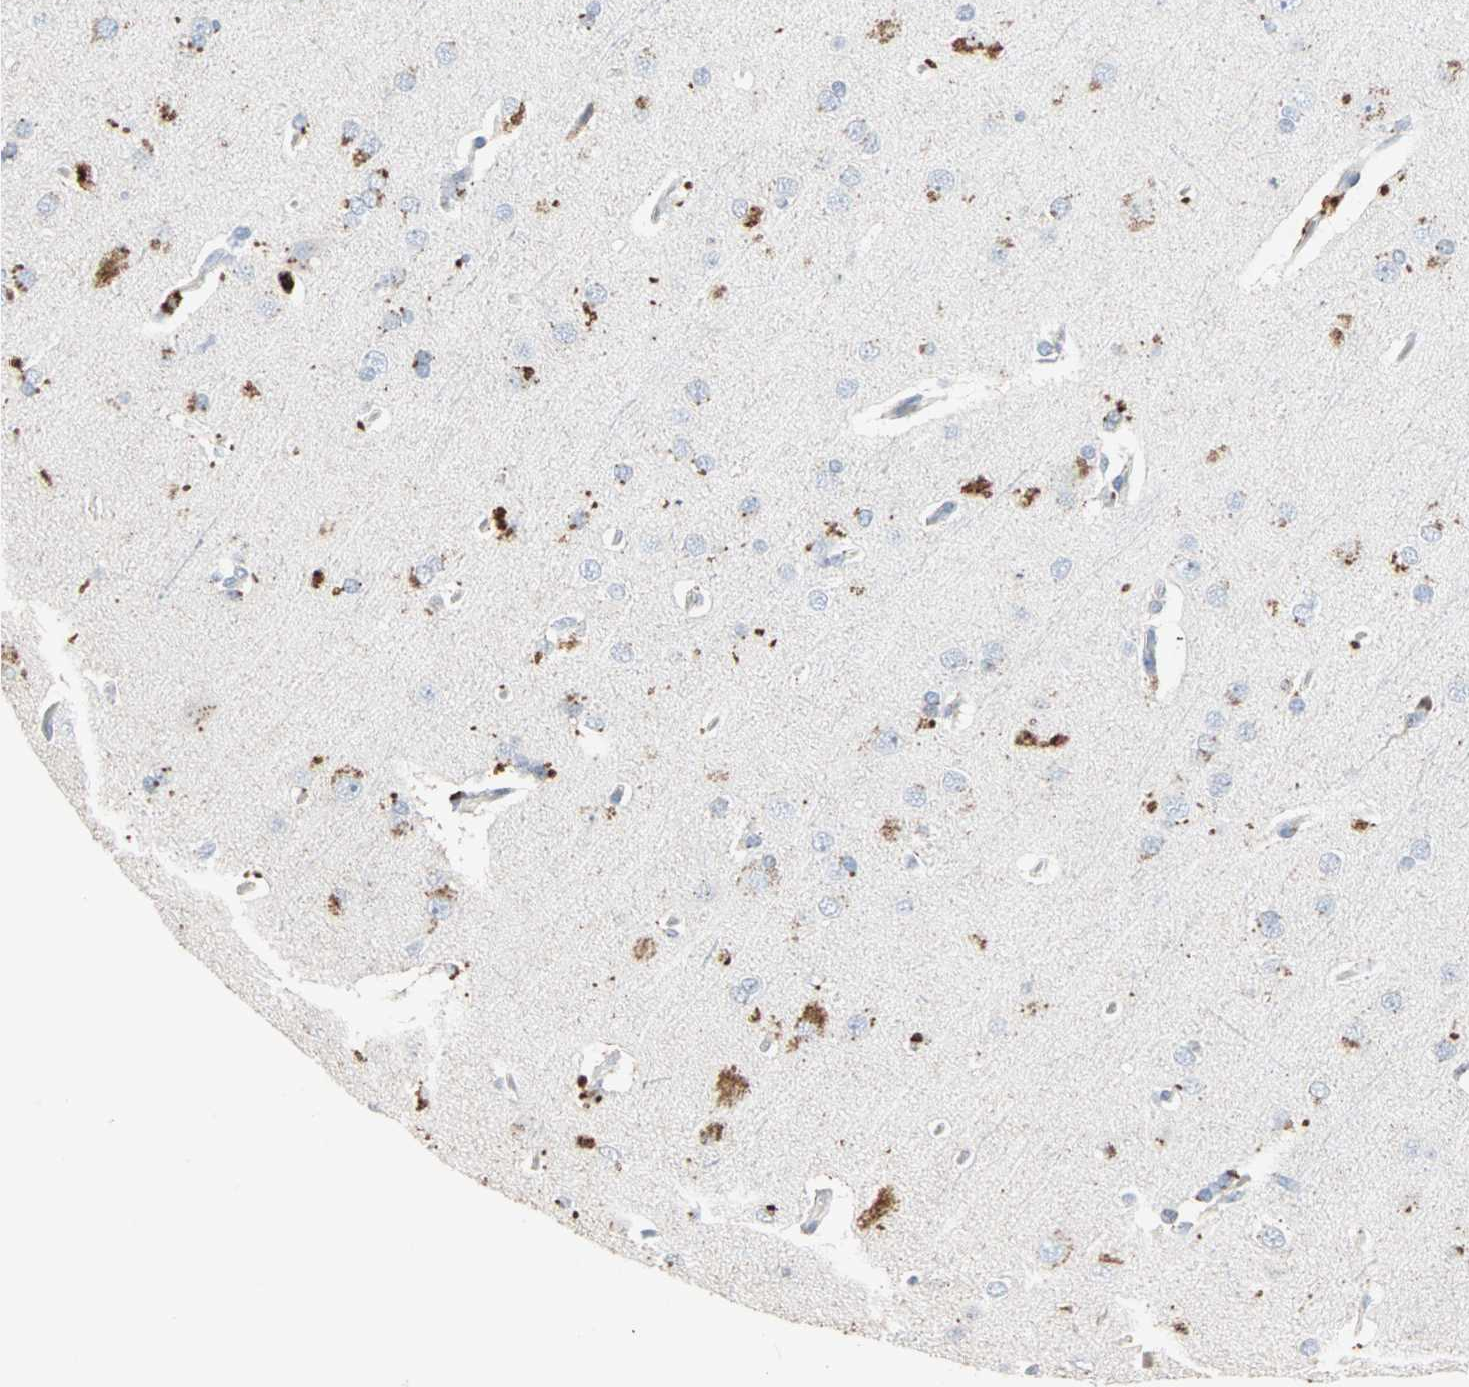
{"staining": {"intensity": "negative", "quantity": "none", "location": "none"}, "tissue": "cerebral cortex", "cell_type": "Endothelial cells", "image_type": "normal", "snomed": [{"axis": "morphology", "description": "Normal tissue, NOS"}, {"axis": "topography", "description": "Cerebral cortex"}], "caption": "Immunohistochemistry (IHC) of unremarkable human cerebral cortex reveals no staining in endothelial cells. (IHC, brightfield microscopy, high magnification).", "gene": "CEACAM6", "patient": {"sex": "male", "age": 62}}